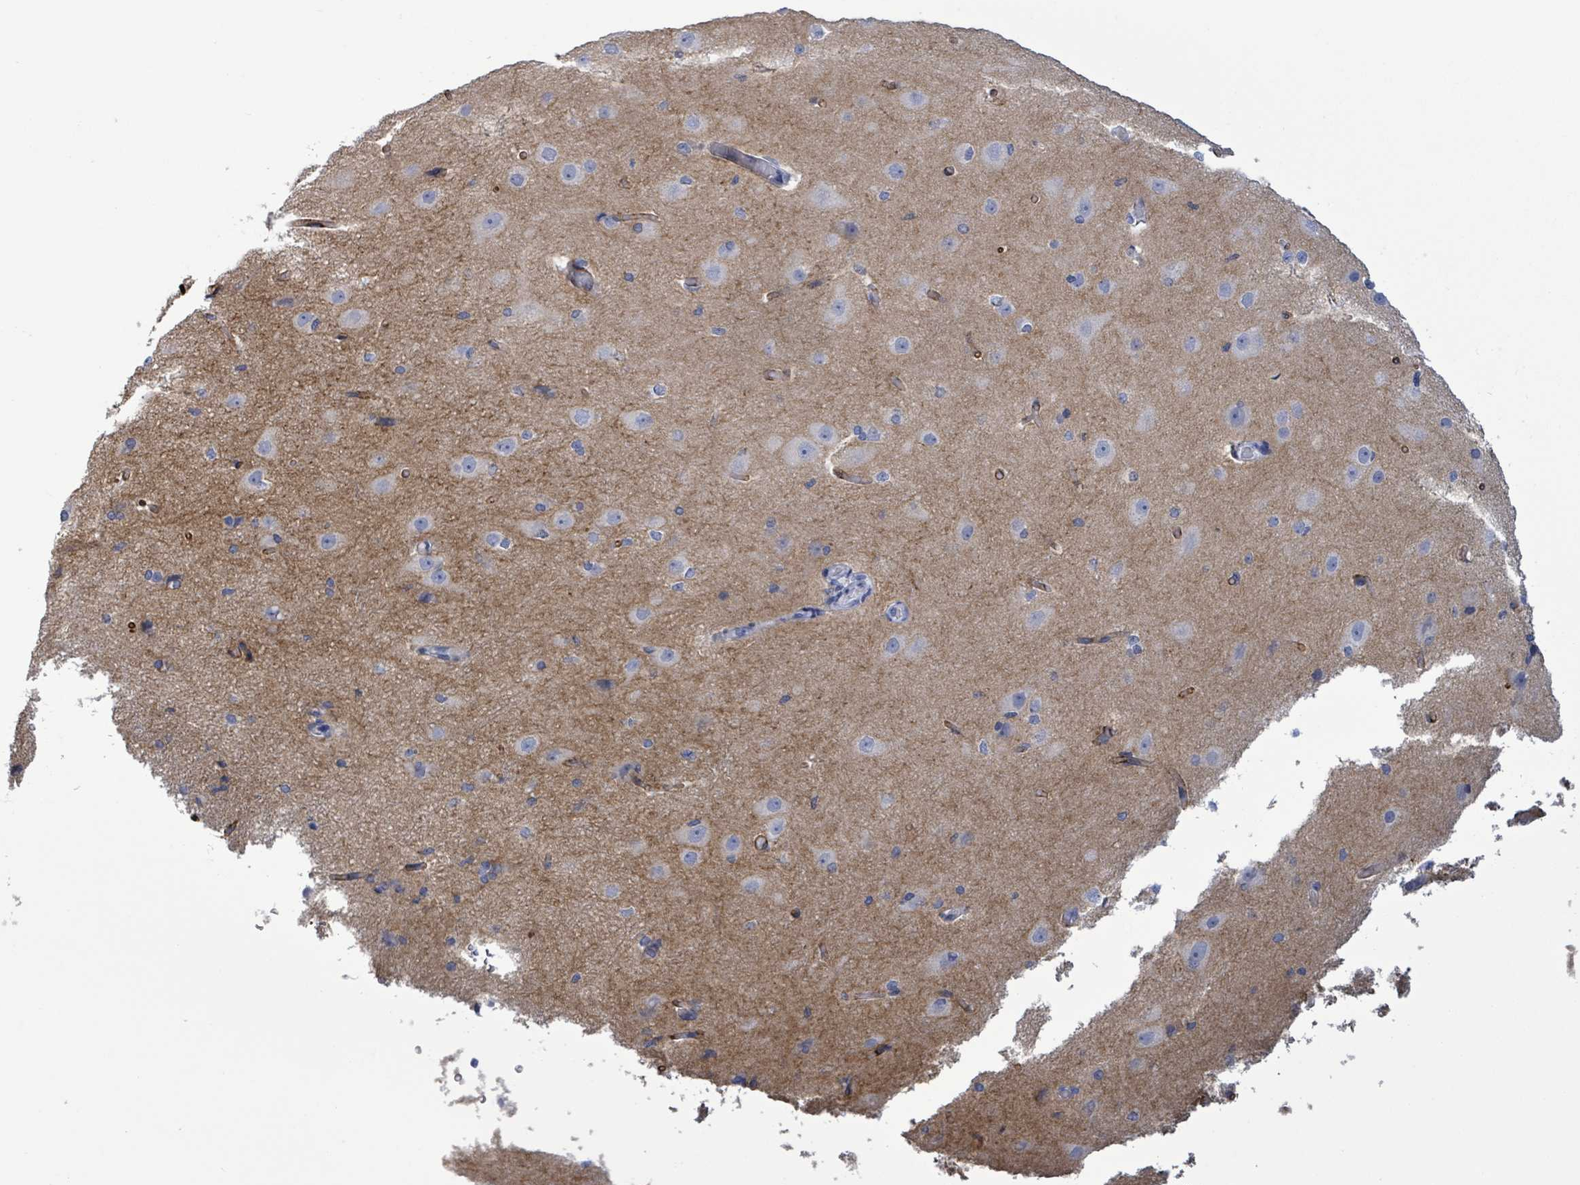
{"staining": {"intensity": "moderate", "quantity": "25%-75%", "location": "cytoplasmic/membranous"}, "tissue": "cerebral cortex", "cell_type": "Endothelial cells", "image_type": "normal", "snomed": [{"axis": "morphology", "description": "Normal tissue, NOS"}, {"axis": "morphology", "description": "Inflammation, NOS"}, {"axis": "topography", "description": "Cerebral cortex"}], "caption": "The micrograph demonstrates a brown stain indicating the presence of a protein in the cytoplasmic/membranous of endothelial cells in cerebral cortex. (DAB (3,3'-diaminobenzidine) IHC, brown staining for protein, blue staining for nuclei).", "gene": "BSG", "patient": {"sex": "male", "age": 6}}